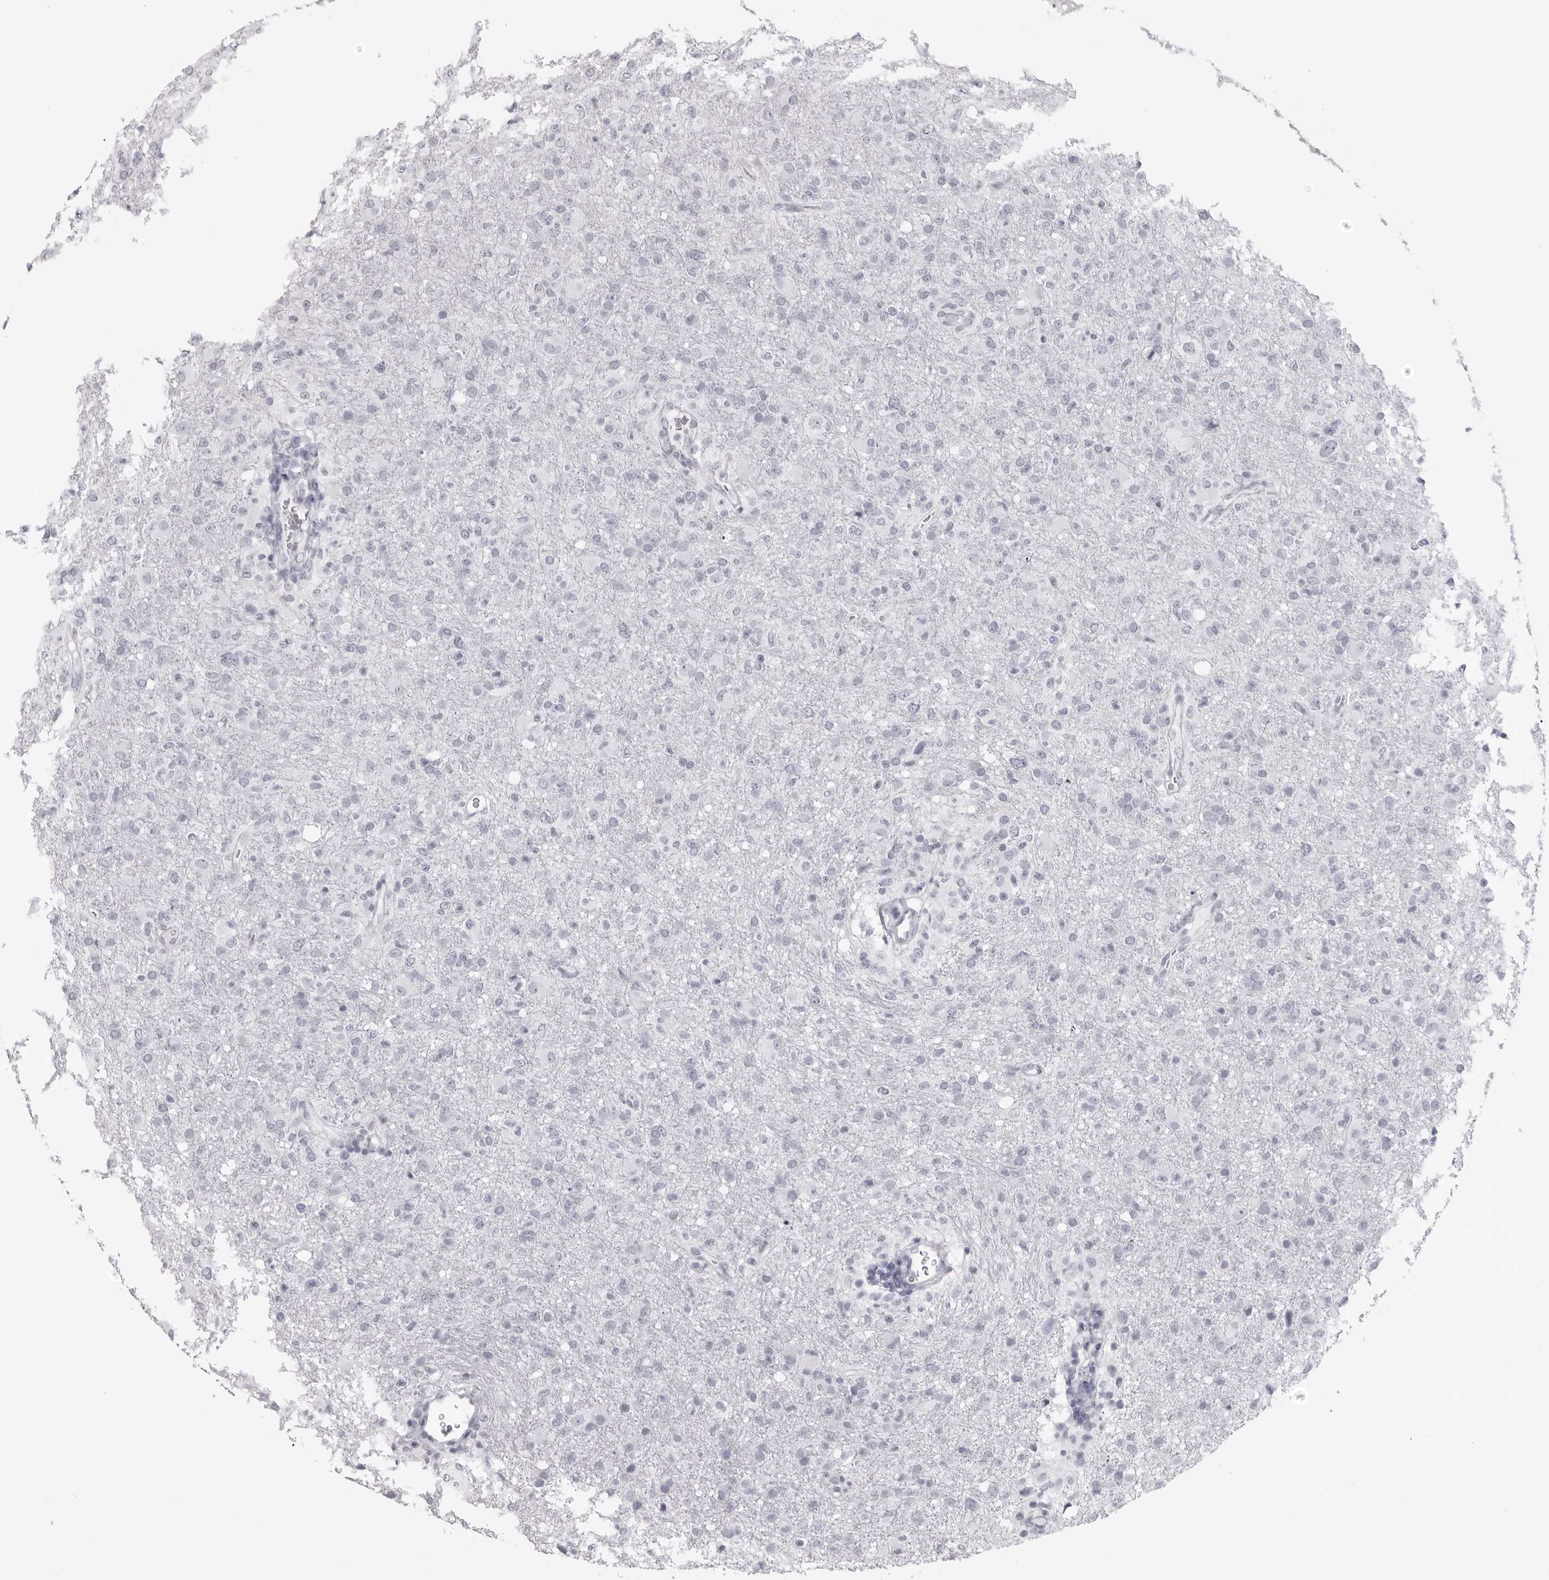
{"staining": {"intensity": "negative", "quantity": "none", "location": "none"}, "tissue": "glioma", "cell_type": "Tumor cells", "image_type": "cancer", "snomed": [{"axis": "morphology", "description": "Glioma, malignant, High grade"}, {"axis": "topography", "description": "Brain"}], "caption": "Tumor cells show no significant protein positivity in malignant glioma (high-grade).", "gene": "DNALI1", "patient": {"sex": "female", "age": 57}}